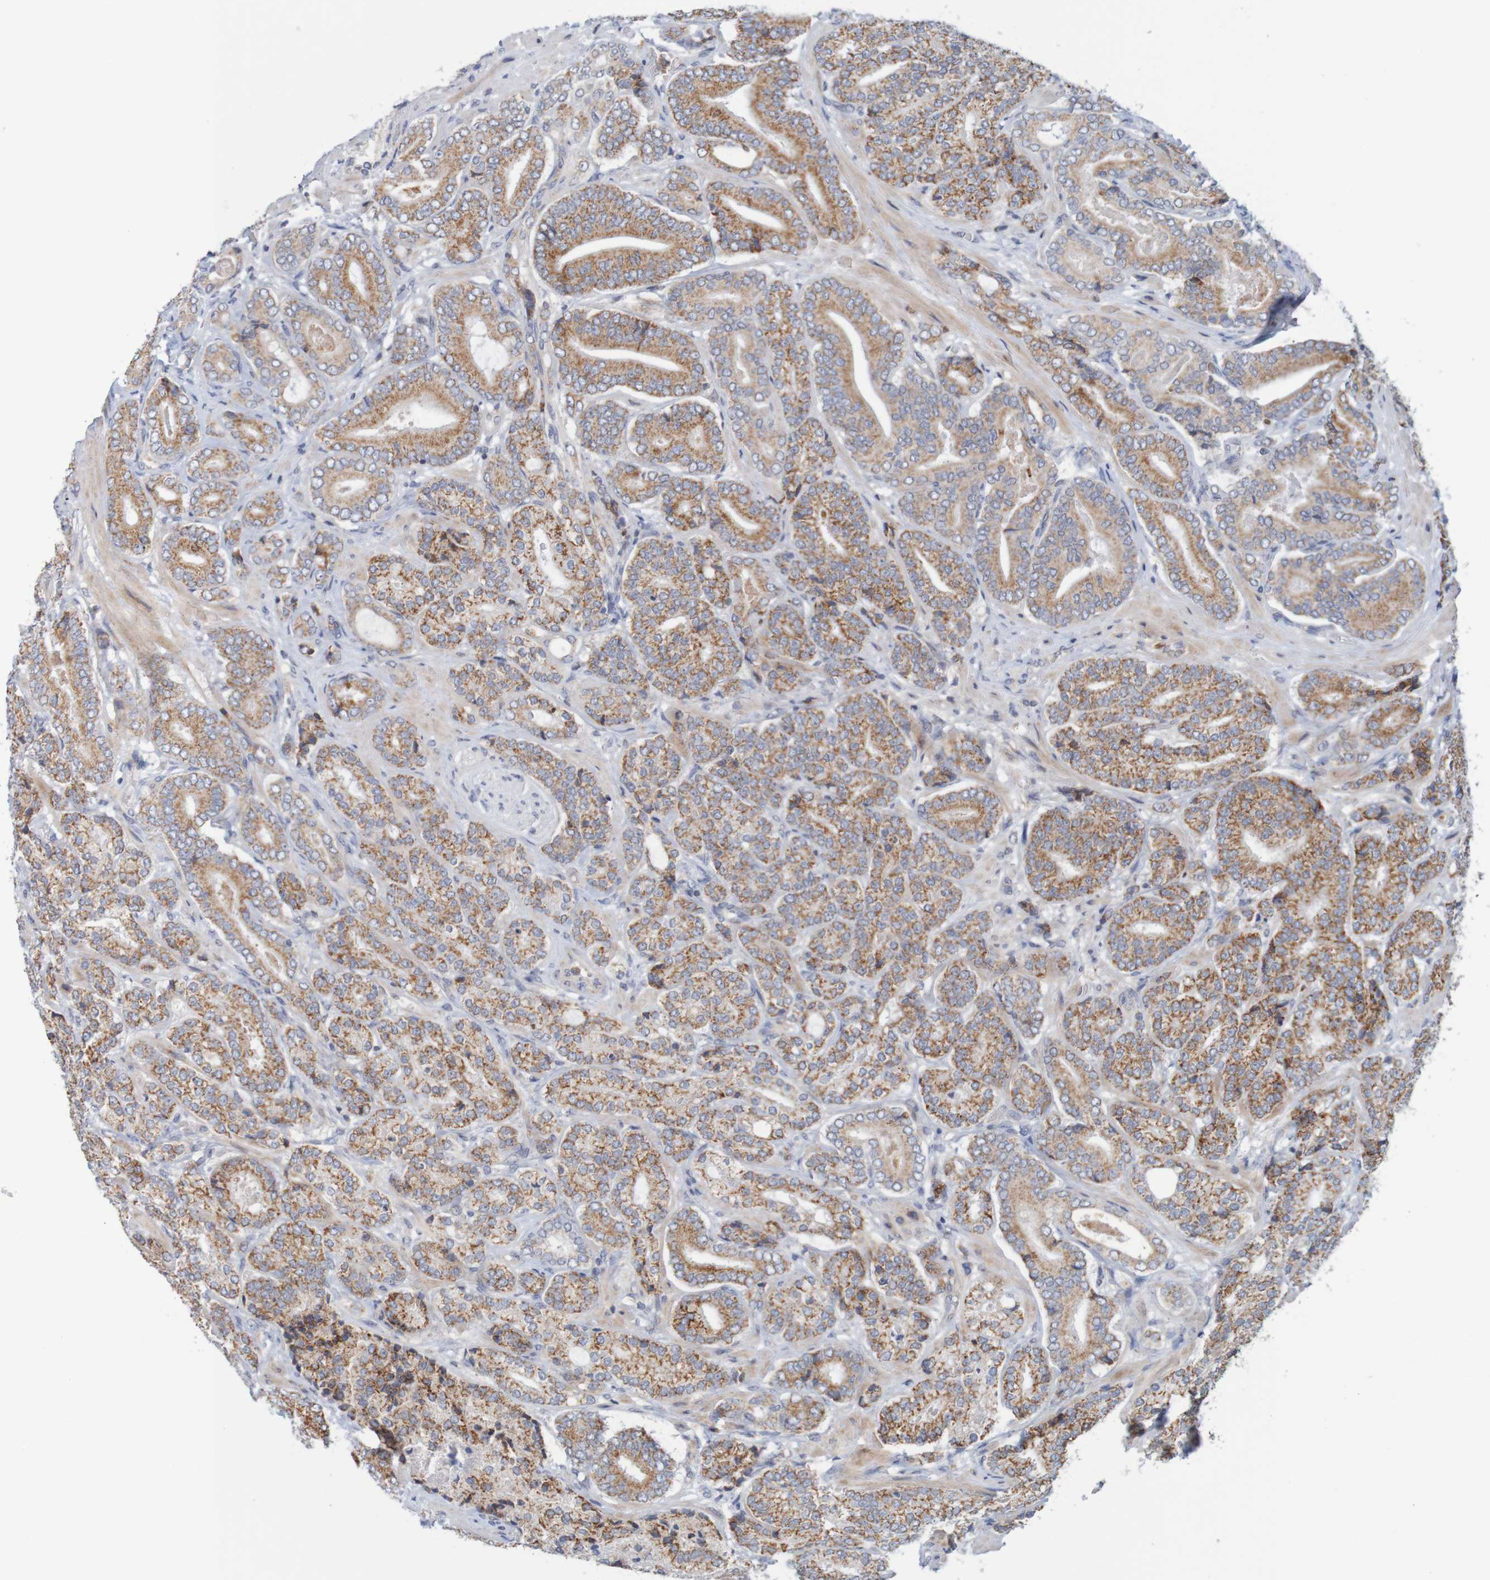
{"staining": {"intensity": "strong", "quantity": ">75%", "location": "cytoplasmic/membranous"}, "tissue": "prostate cancer", "cell_type": "Tumor cells", "image_type": "cancer", "snomed": [{"axis": "morphology", "description": "Adenocarcinoma, High grade"}, {"axis": "topography", "description": "Prostate"}], "caption": "Tumor cells show strong cytoplasmic/membranous expression in about >75% of cells in prostate high-grade adenocarcinoma.", "gene": "NAV2", "patient": {"sex": "male", "age": 61}}